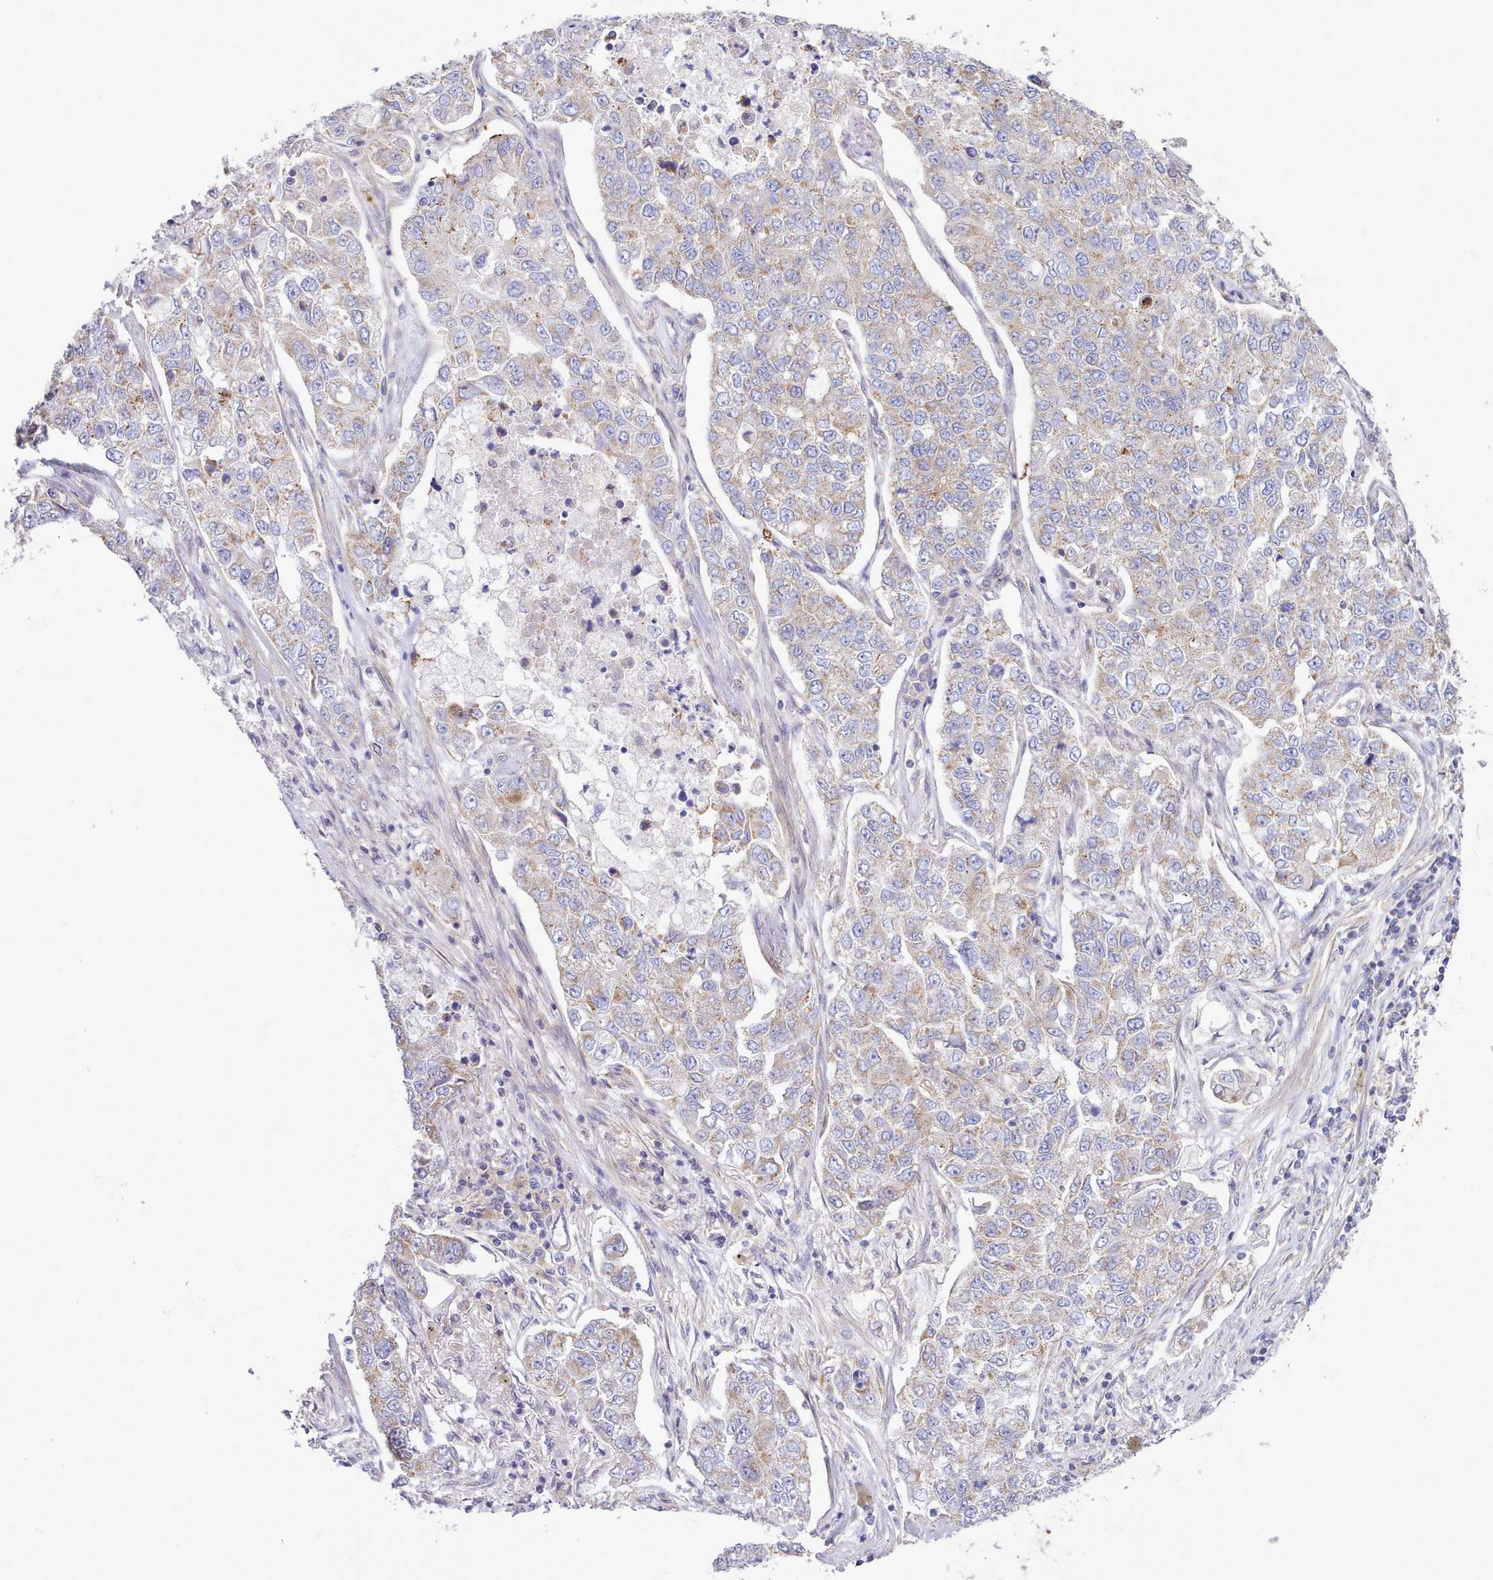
{"staining": {"intensity": "weak", "quantity": "25%-75%", "location": "cytoplasmic/membranous"}, "tissue": "lung cancer", "cell_type": "Tumor cells", "image_type": "cancer", "snomed": [{"axis": "morphology", "description": "Adenocarcinoma, NOS"}, {"axis": "topography", "description": "Lung"}], "caption": "Brown immunohistochemical staining in lung cancer exhibits weak cytoplasmic/membranous expression in approximately 25%-75% of tumor cells.", "gene": "MRPL21", "patient": {"sex": "male", "age": 49}}